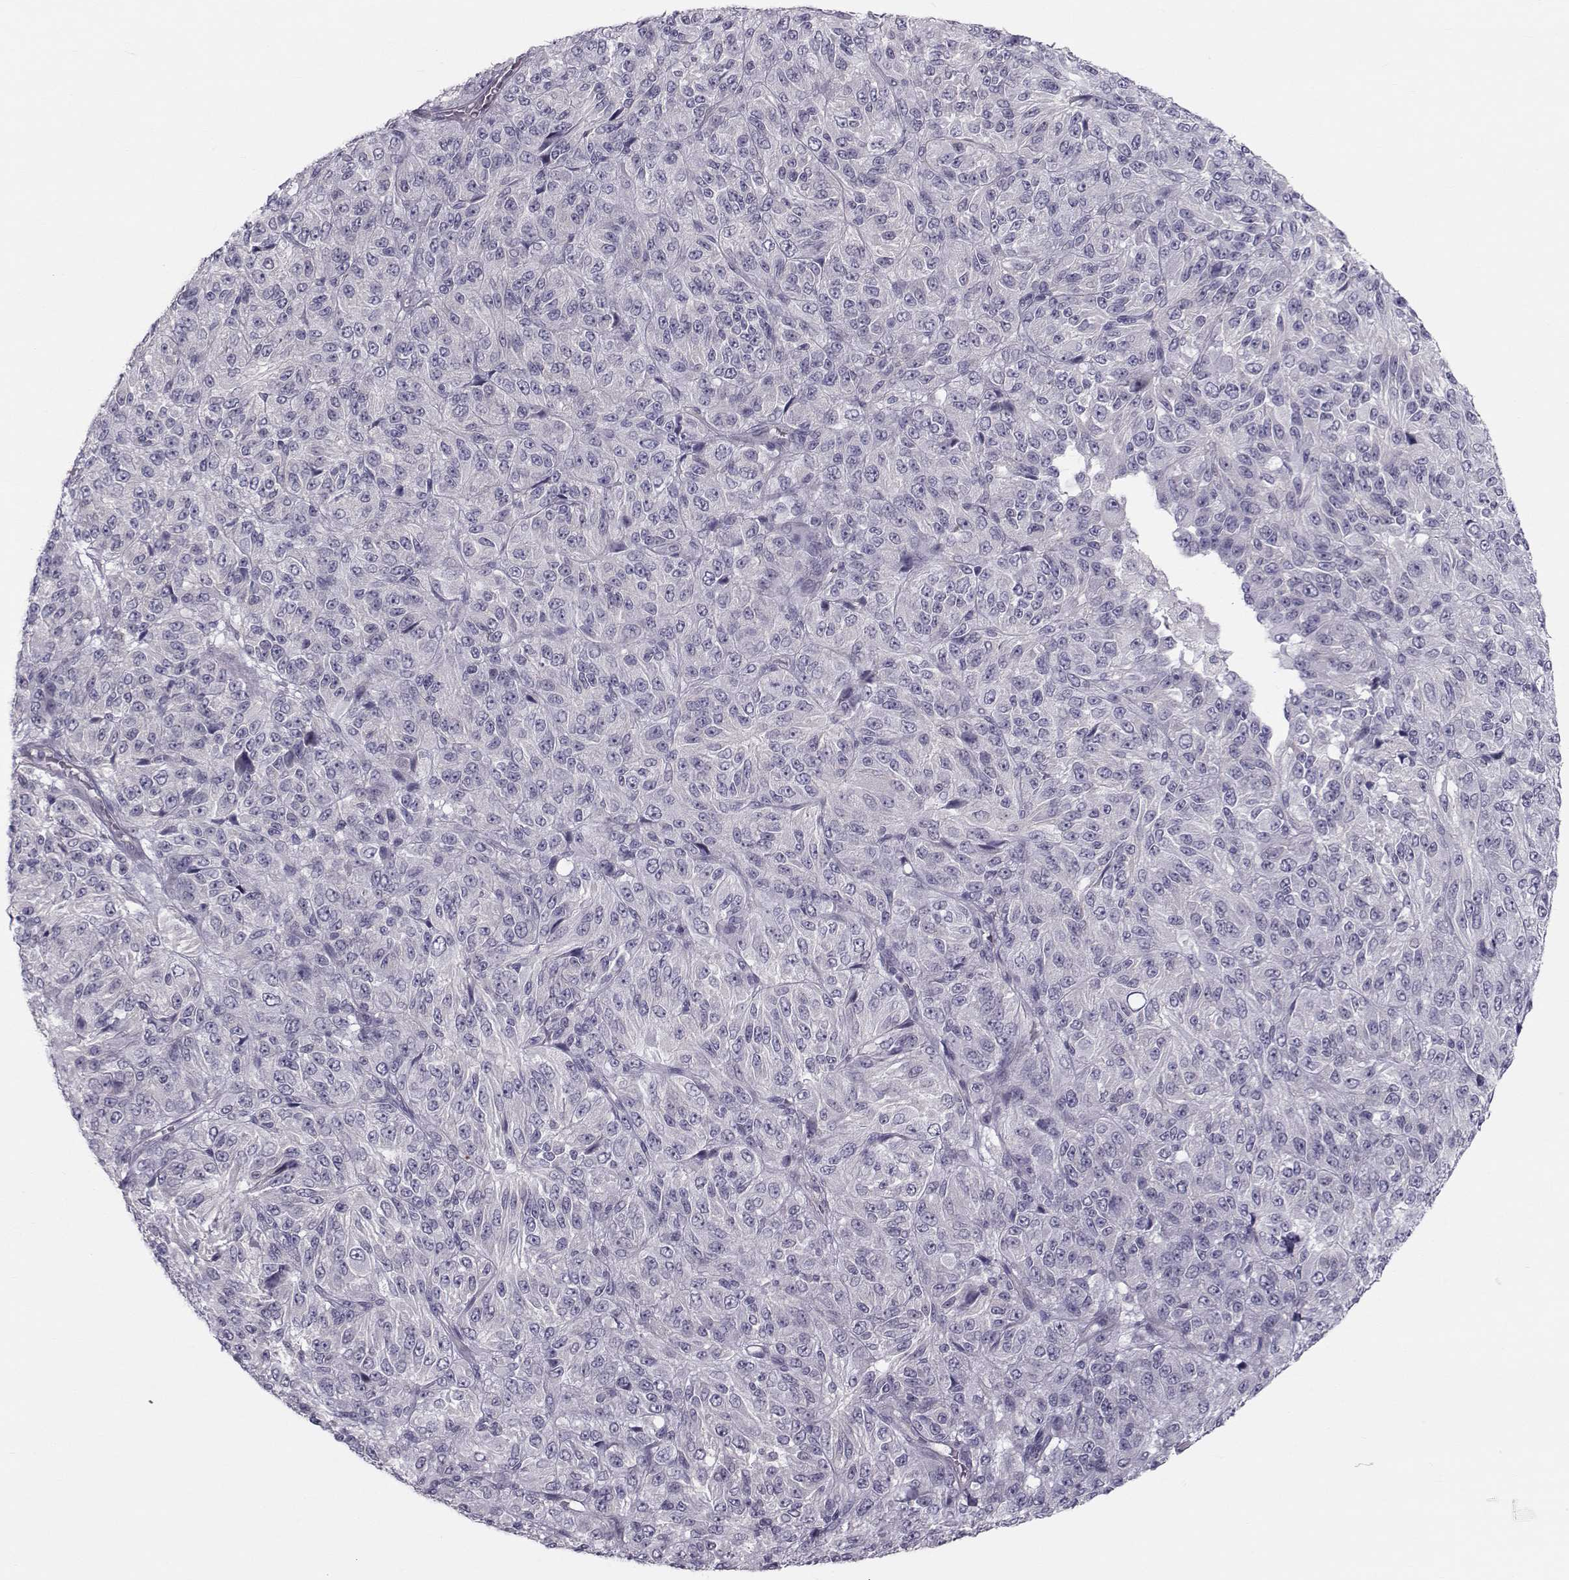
{"staining": {"intensity": "negative", "quantity": "none", "location": "none"}, "tissue": "melanoma", "cell_type": "Tumor cells", "image_type": "cancer", "snomed": [{"axis": "morphology", "description": "Malignant melanoma, Metastatic site"}, {"axis": "topography", "description": "Brain"}], "caption": "High magnification brightfield microscopy of melanoma stained with DAB (brown) and counterstained with hematoxylin (blue): tumor cells show no significant staining.", "gene": "GARIN3", "patient": {"sex": "female", "age": 56}}